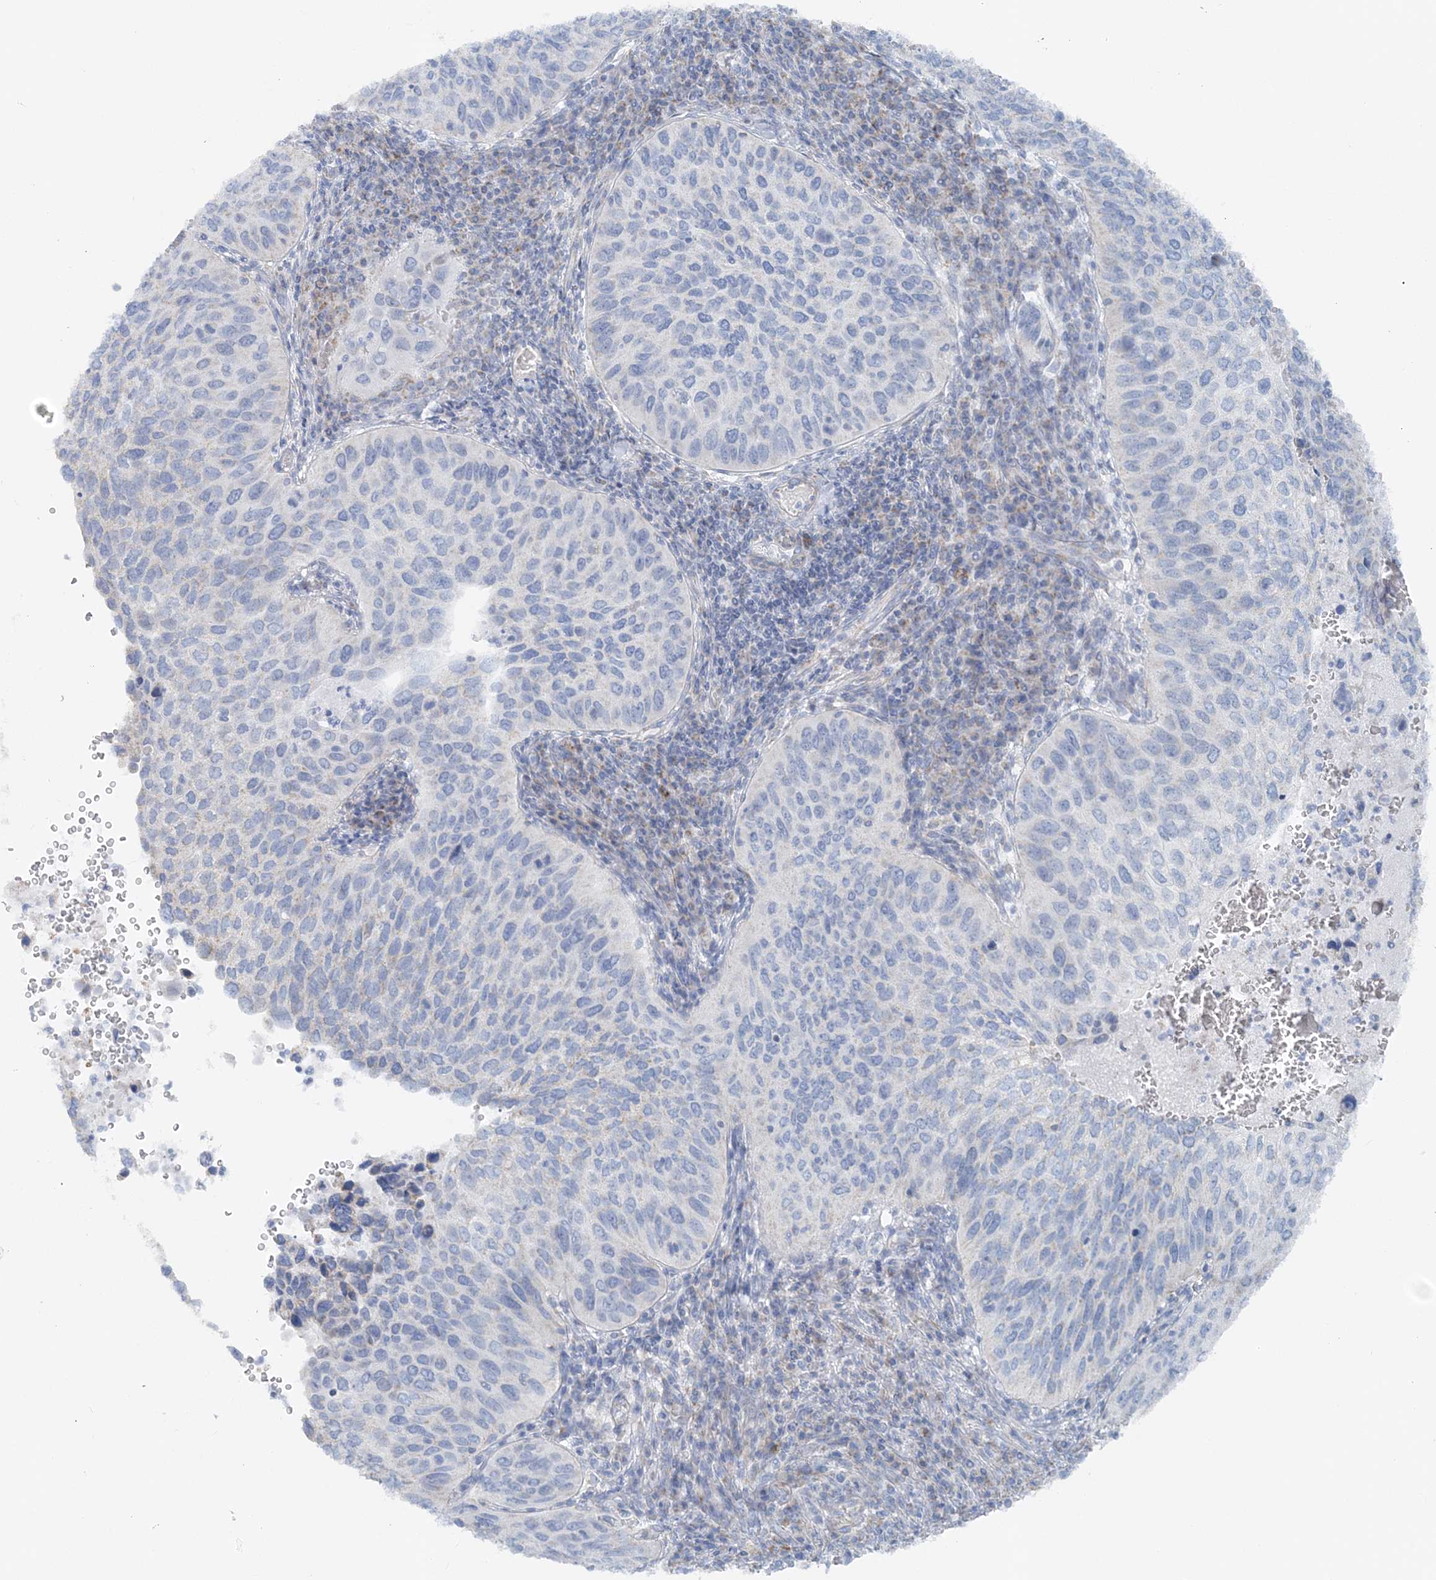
{"staining": {"intensity": "negative", "quantity": "none", "location": "none"}, "tissue": "cervical cancer", "cell_type": "Tumor cells", "image_type": "cancer", "snomed": [{"axis": "morphology", "description": "Squamous cell carcinoma, NOS"}, {"axis": "topography", "description": "Cervix"}], "caption": "Immunohistochemistry image of cervical squamous cell carcinoma stained for a protein (brown), which demonstrates no expression in tumor cells.", "gene": "PCCB", "patient": {"sex": "female", "age": 38}}